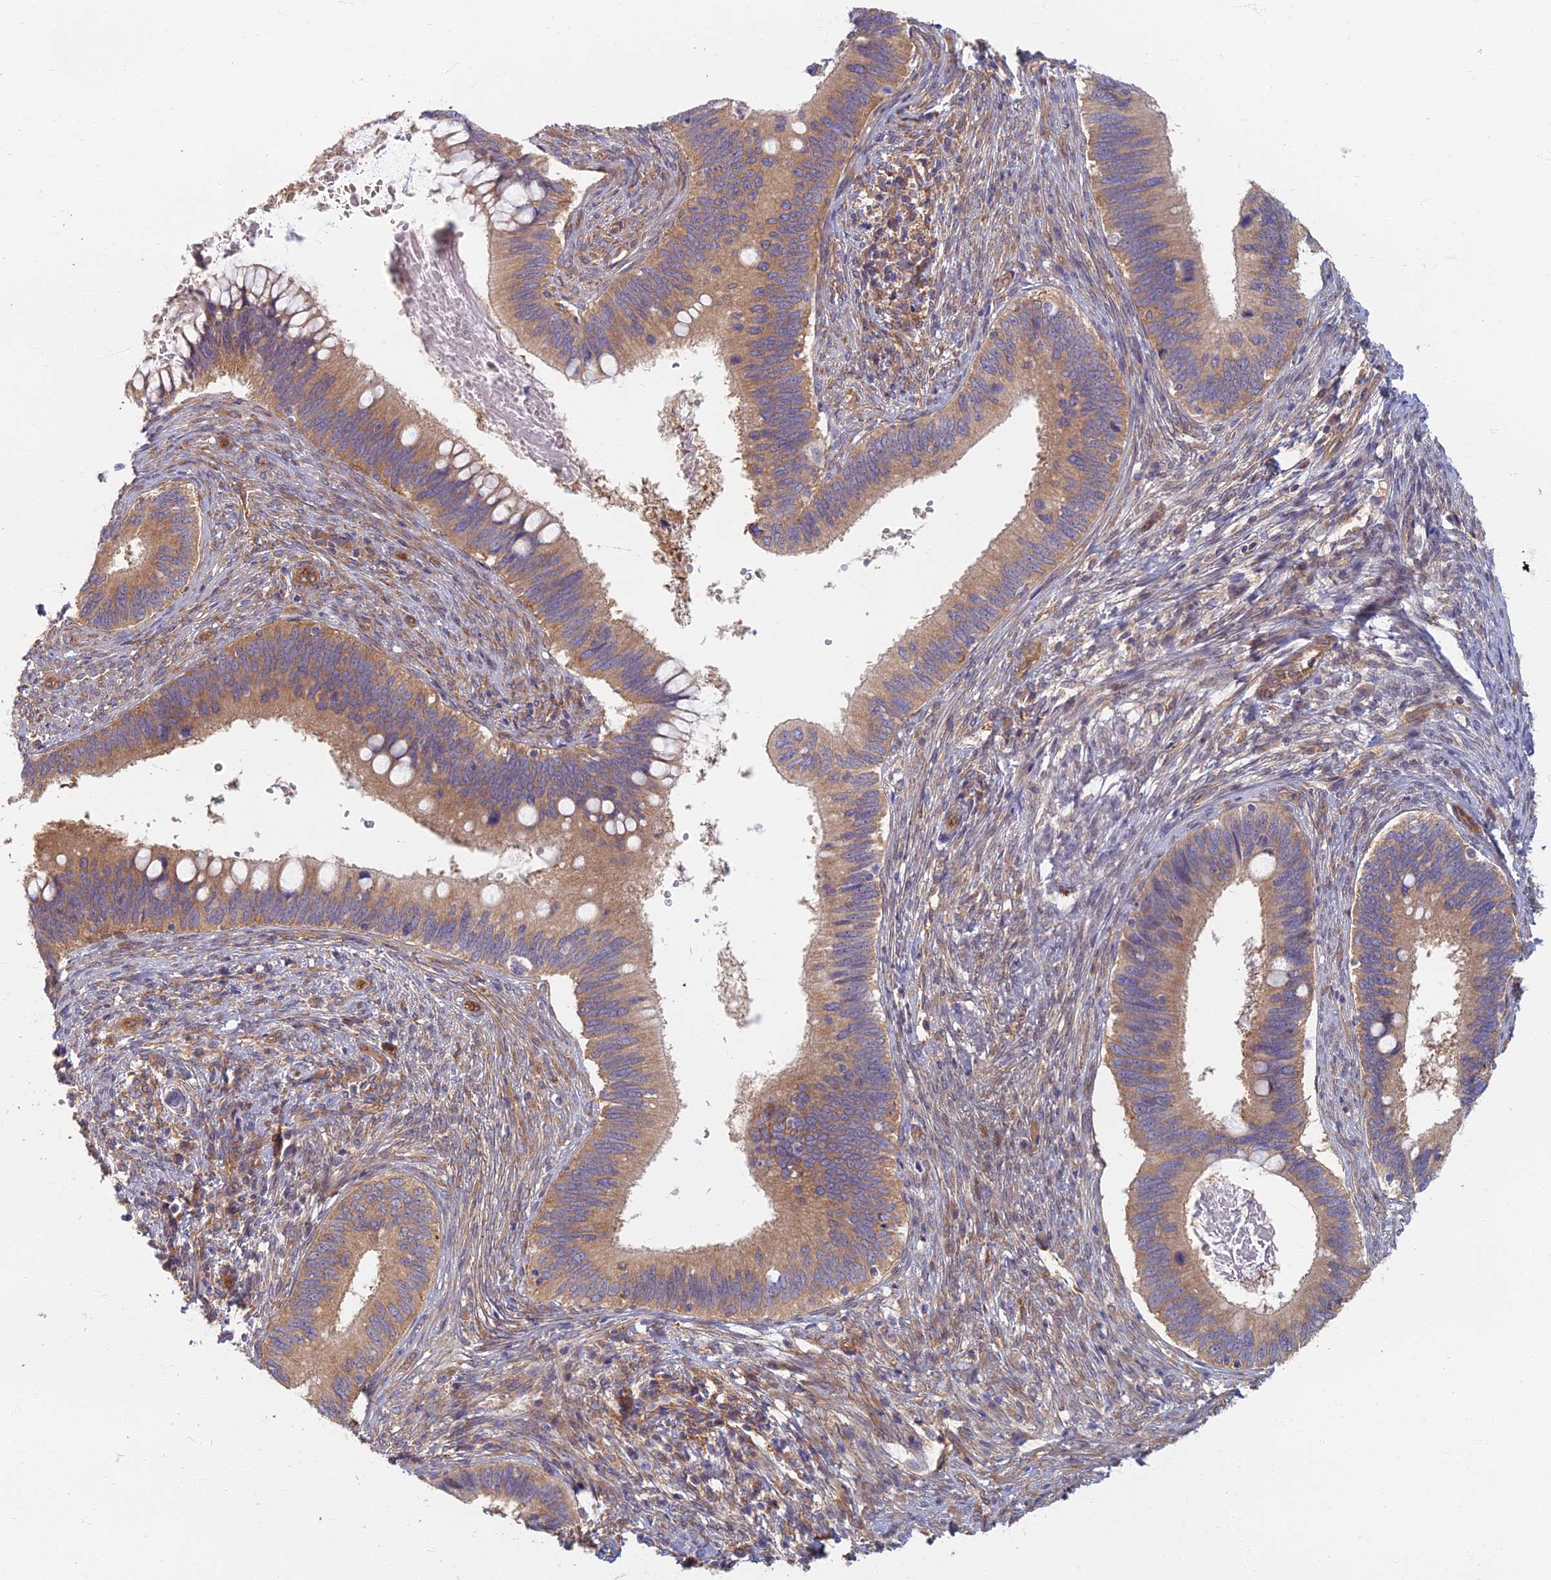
{"staining": {"intensity": "moderate", "quantity": ">75%", "location": "cytoplasmic/membranous"}, "tissue": "cervical cancer", "cell_type": "Tumor cells", "image_type": "cancer", "snomed": [{"axis": "morphology", "description": "Adenocarcinoma, NOS"}, {"axis": "topography", "description": "Cervix"}], "caption": "Immunohistochemistry (IHC) of adenocarcinoma (cervical) shows medium levels of moderate cytoplasmic/membranous expression in approximately >75% of tumor cells.", "gene": "RBSN", "patient": {"sex": "female", "age": 42}}